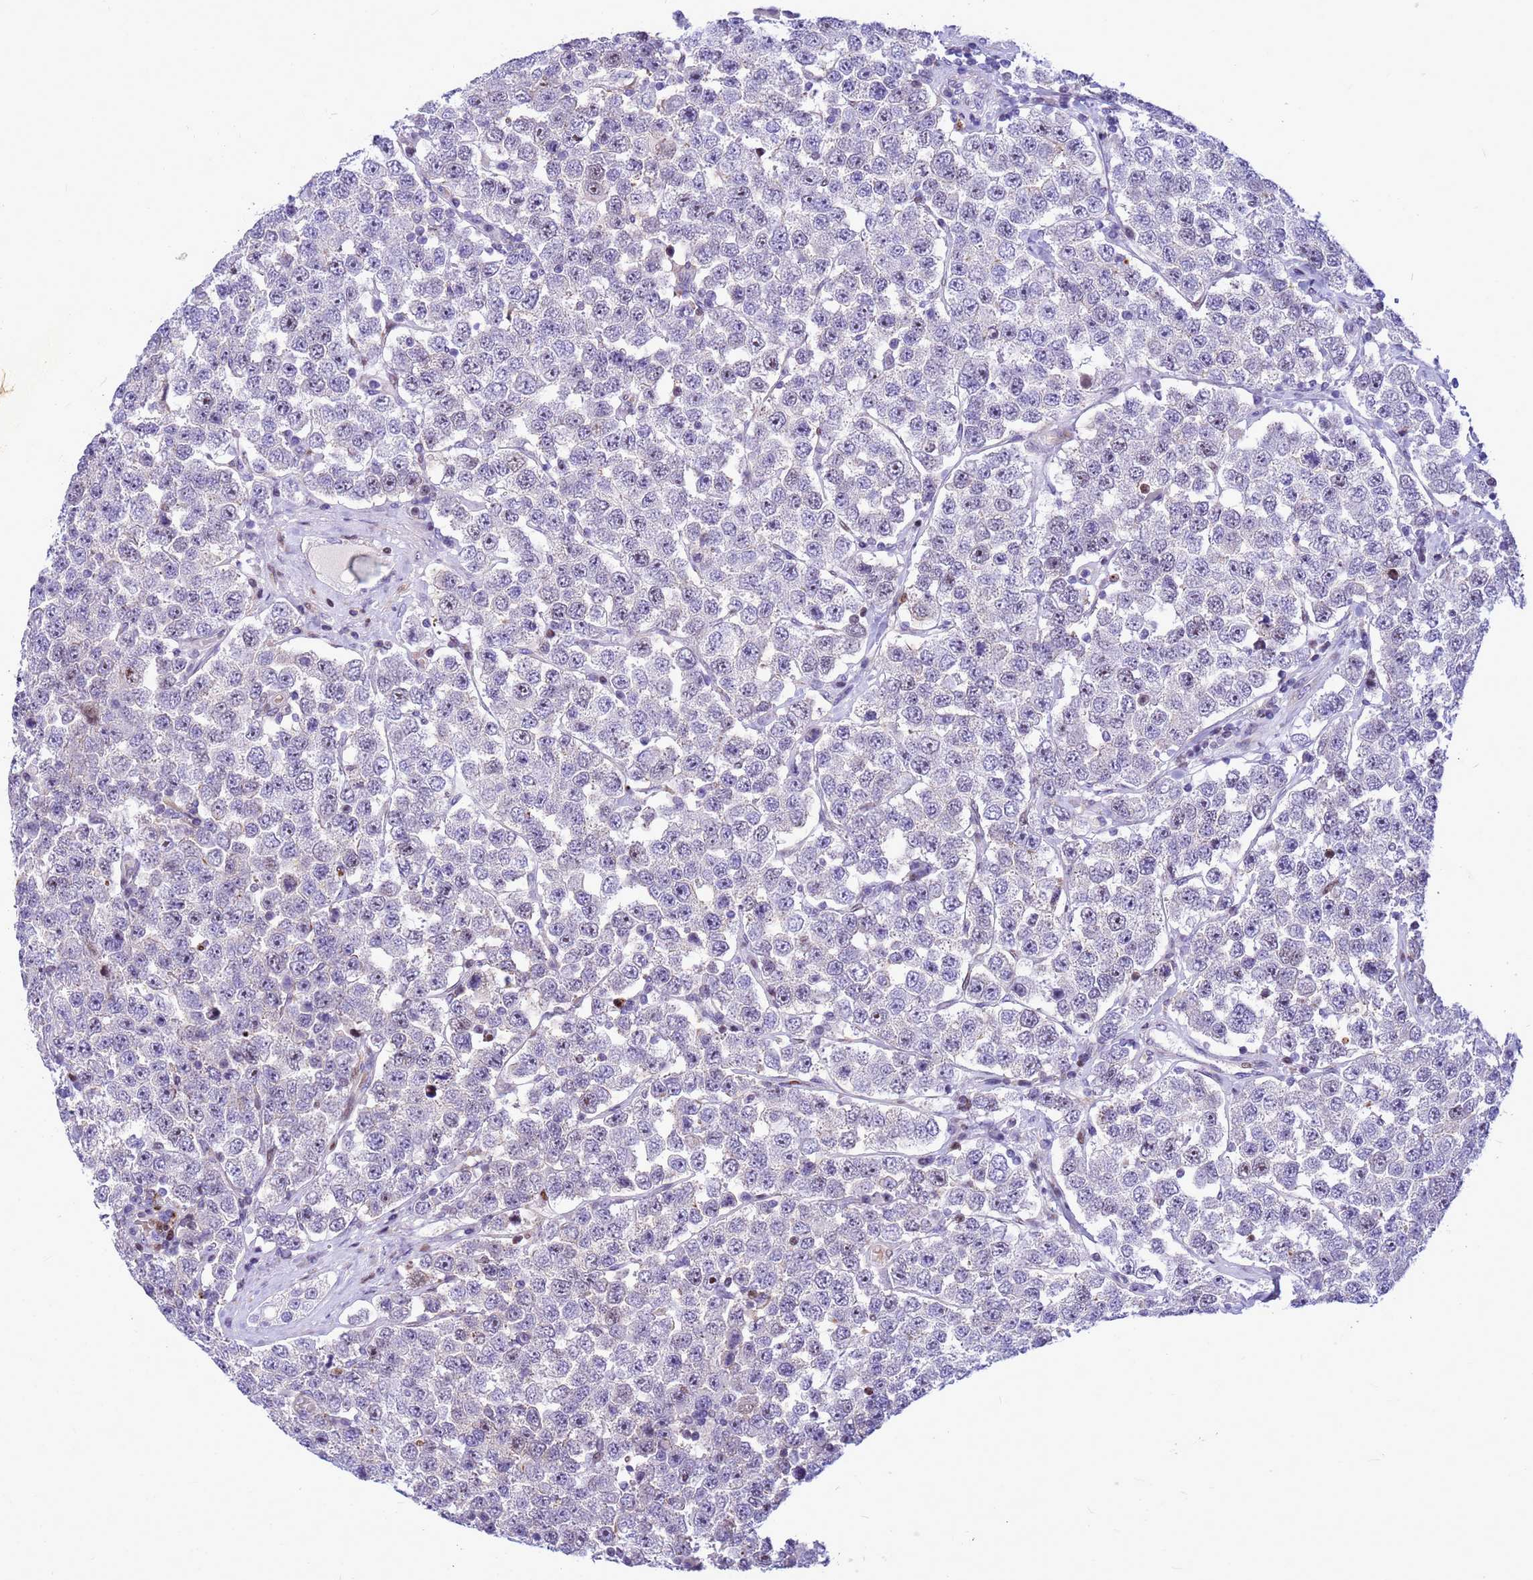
{"staining": {"intensity": "negative", "quantity": "none", "location": "none"}, "tissue": "testis cancer", "cell_type": "Tumor cells", "image_type": "cancer", "snomed": [{"axis": "morphology", "description": "Seminoma, NOS"}, {"axis": "topography", "description": "Testis"}], "caption": "The image shows no significant positivity in tumor cells of testis seminoma. (Stains: DAB (3,3'-diaminobenzidine) IHC with hematoxylin counter stain, Microscopy: brightfield microscopy at high magnification).", "gene": "ADAMTS7", "patient": {"sex": "male", "age": 28}}